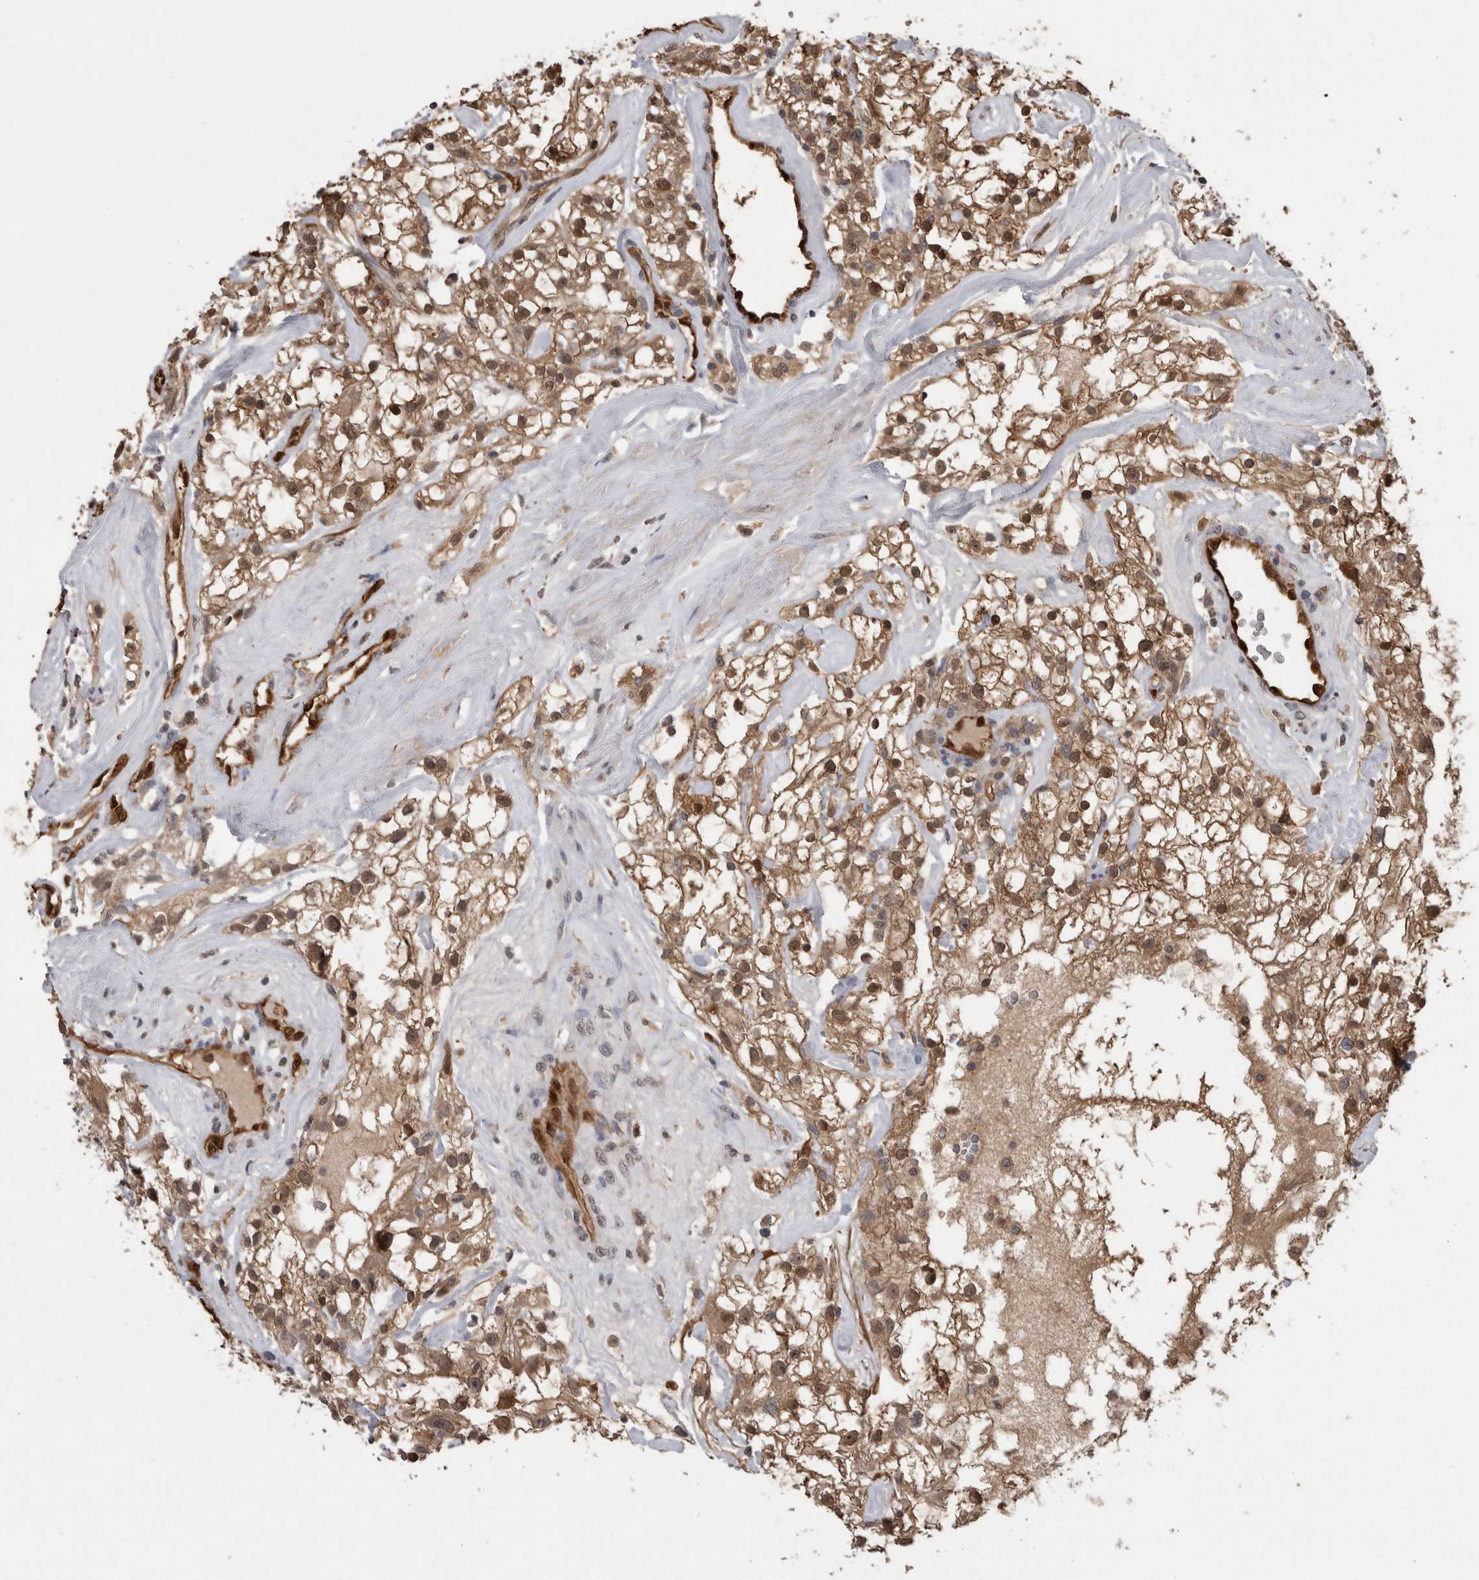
{"staining": {"intensity": "moderate", "quantity": ">75%", "location": "cytoplasmic/membranous,nuclear"}, "tissue": "renal cancer", "cell_type": "Tumor cells", "image_type": "cancer", "snomed": [{"axis": "morphology", "description": "Adenocarcinoma, NOS"}, {"axis": "topography", "description": "Kidney"}], "caption": "A brown stain labels moderate cytoplasmic/membranous and nuclear staining of a protein in renal adenocarcinoma tumor cells.", "gene": "LXN", "patient": {"sex": "female", "age": 60}}